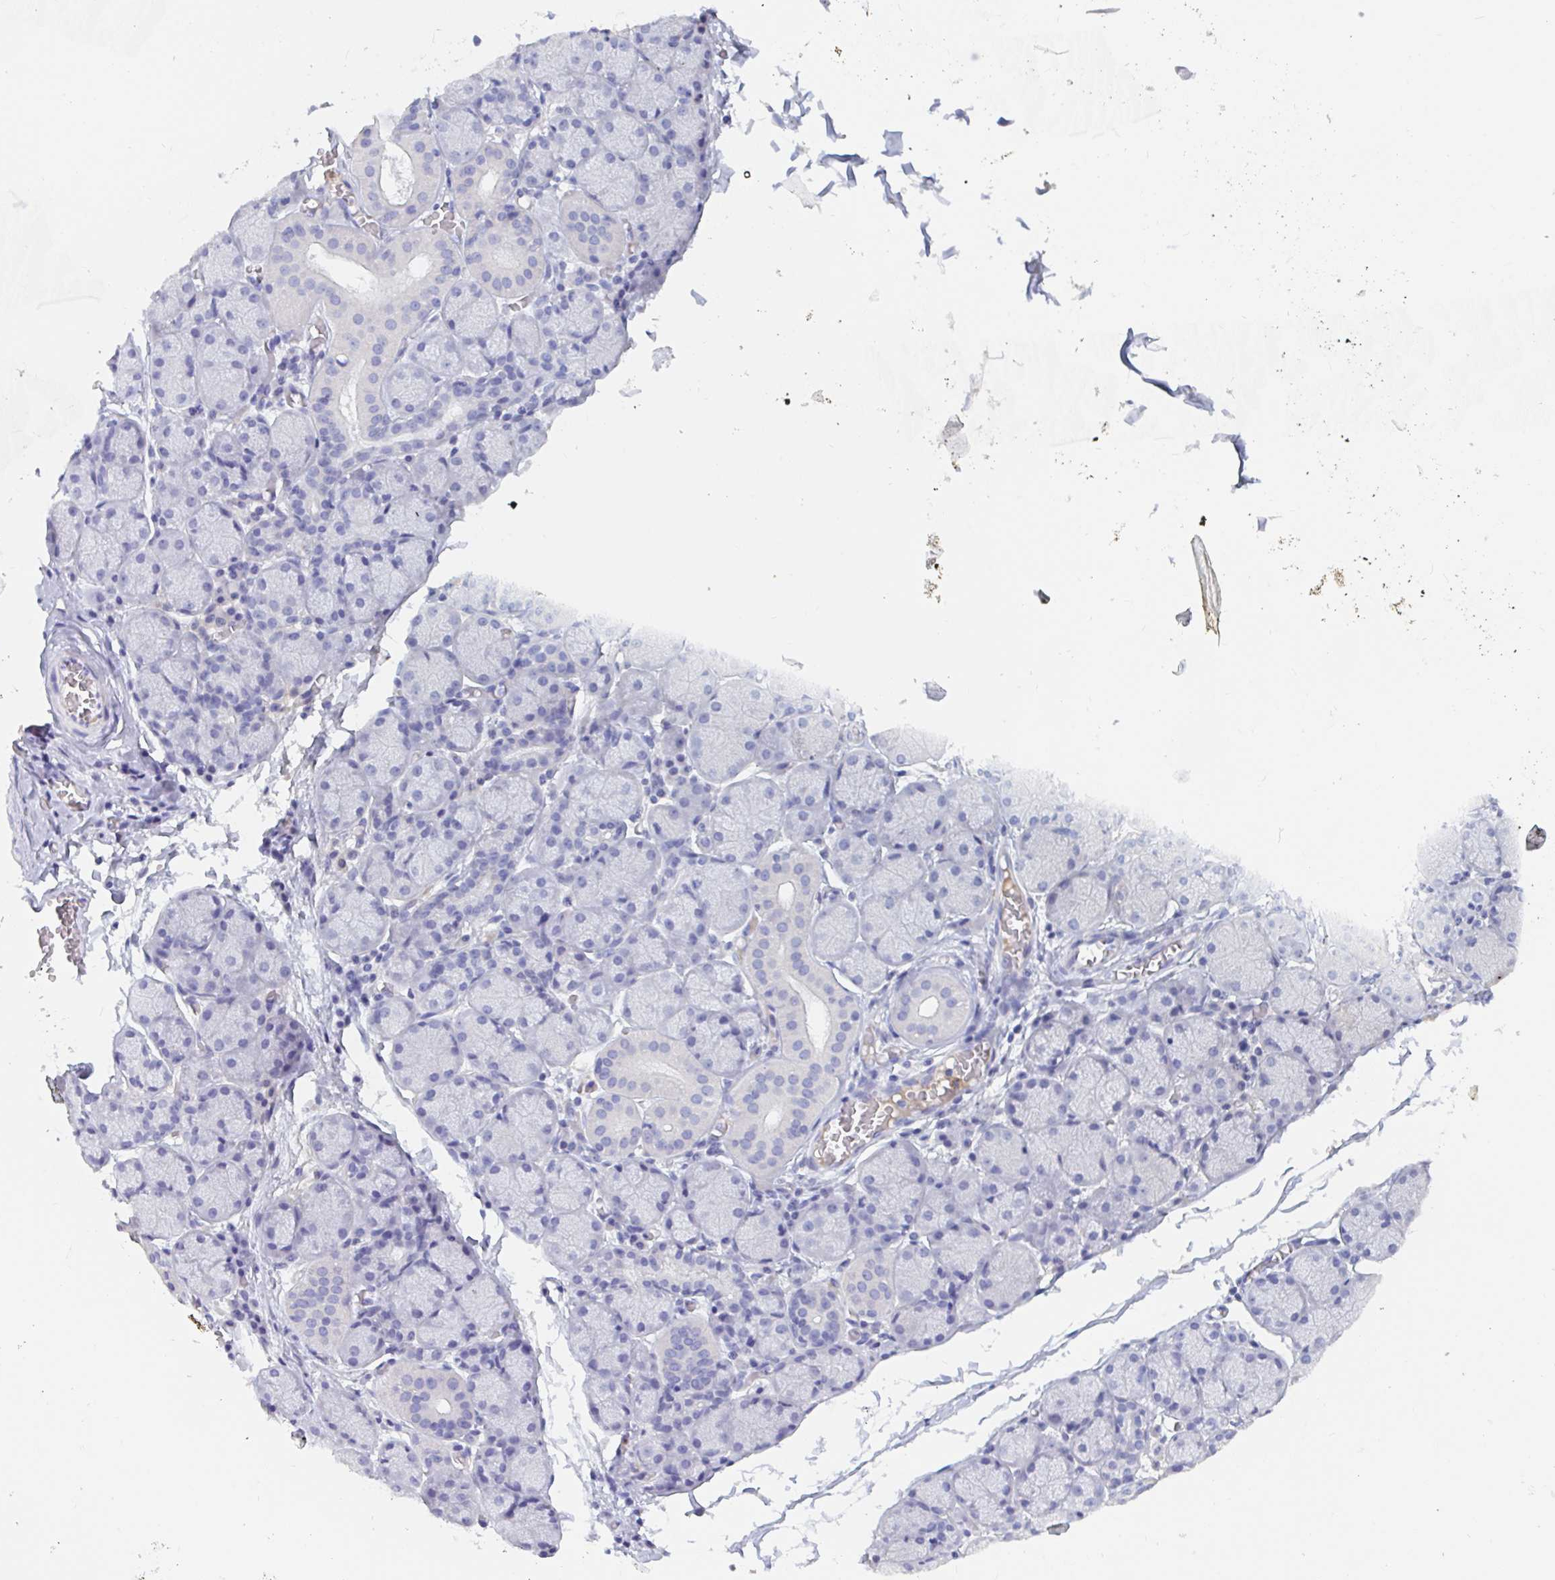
{"staining": {"intensity": "negative", "quantity": "none", "location": "none"}, "tissue": "salivary gland", "cell_type": "Glandular cells", "image_type": "normal", "snomed": [{"axis": "morphology", "description": "Normal tissue, NOS"}, {"axis": "topography", "description": "Salivary gland"}], "caption": "Micrograph shows no protein staining in glandular cells of normal salivary gland.", "gene": "ZNHIT2", "patient": {"sex": "female", "age": 24}}